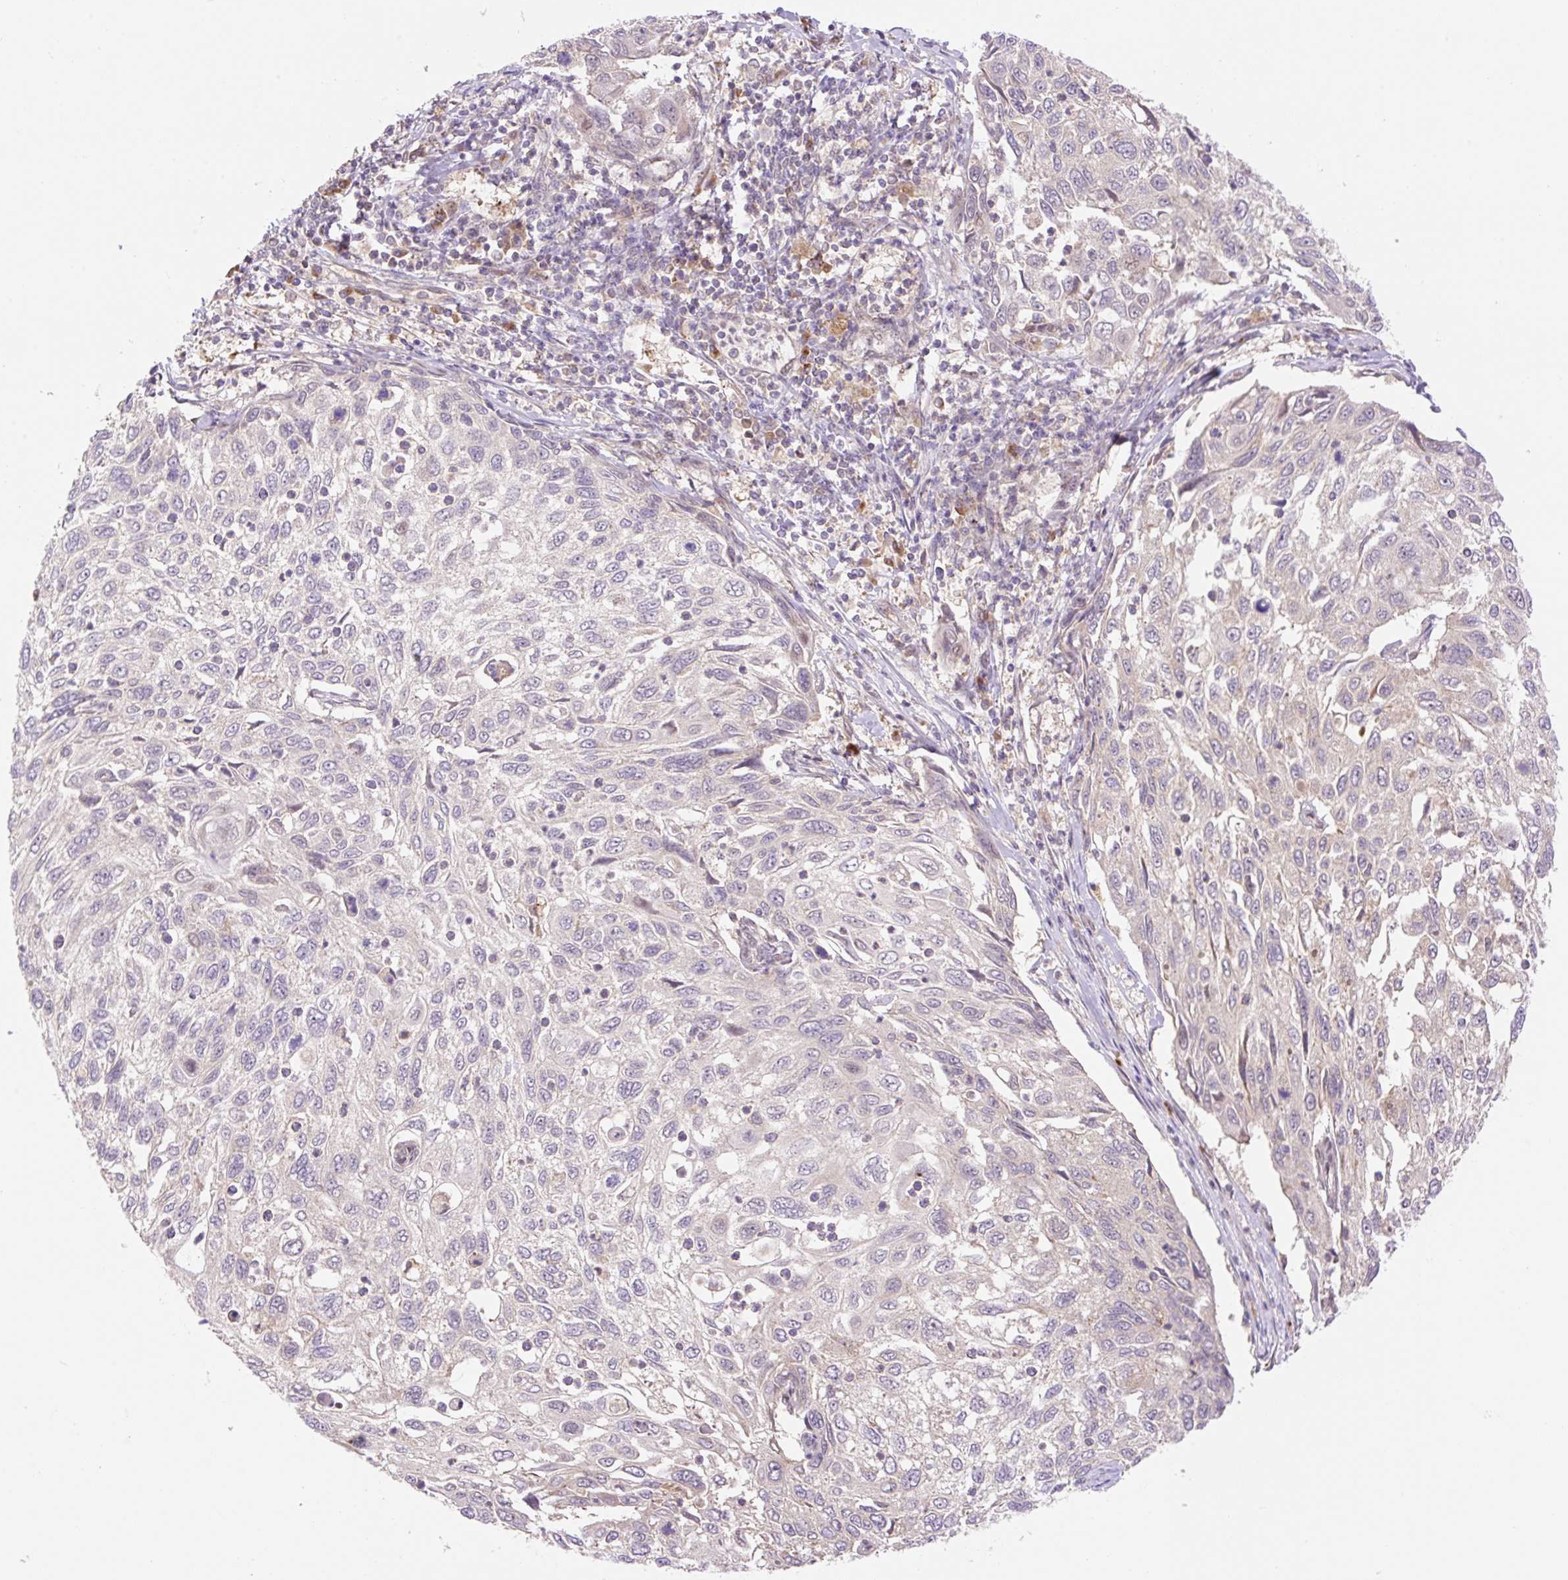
{"staining": {"intensity": "negative", "quantity": "none", "location": "none"}, "tissue": "cervical cancer", "cell_type": "Tumor cells", "image_type": "cancer", "snomed": [{"axis": "morphology", "description": "Squamous cell carcinoma, NOS"}, {"axis": "topography", "description": "Cervix"}], "caption": "Immunohistochemistry image of cervical squamous cell carcinoma stained for a protein (brown), which reveals no expression in tumor cells.", "gene": "VPS25", "patient": {"sex": "female", "age": 70}}